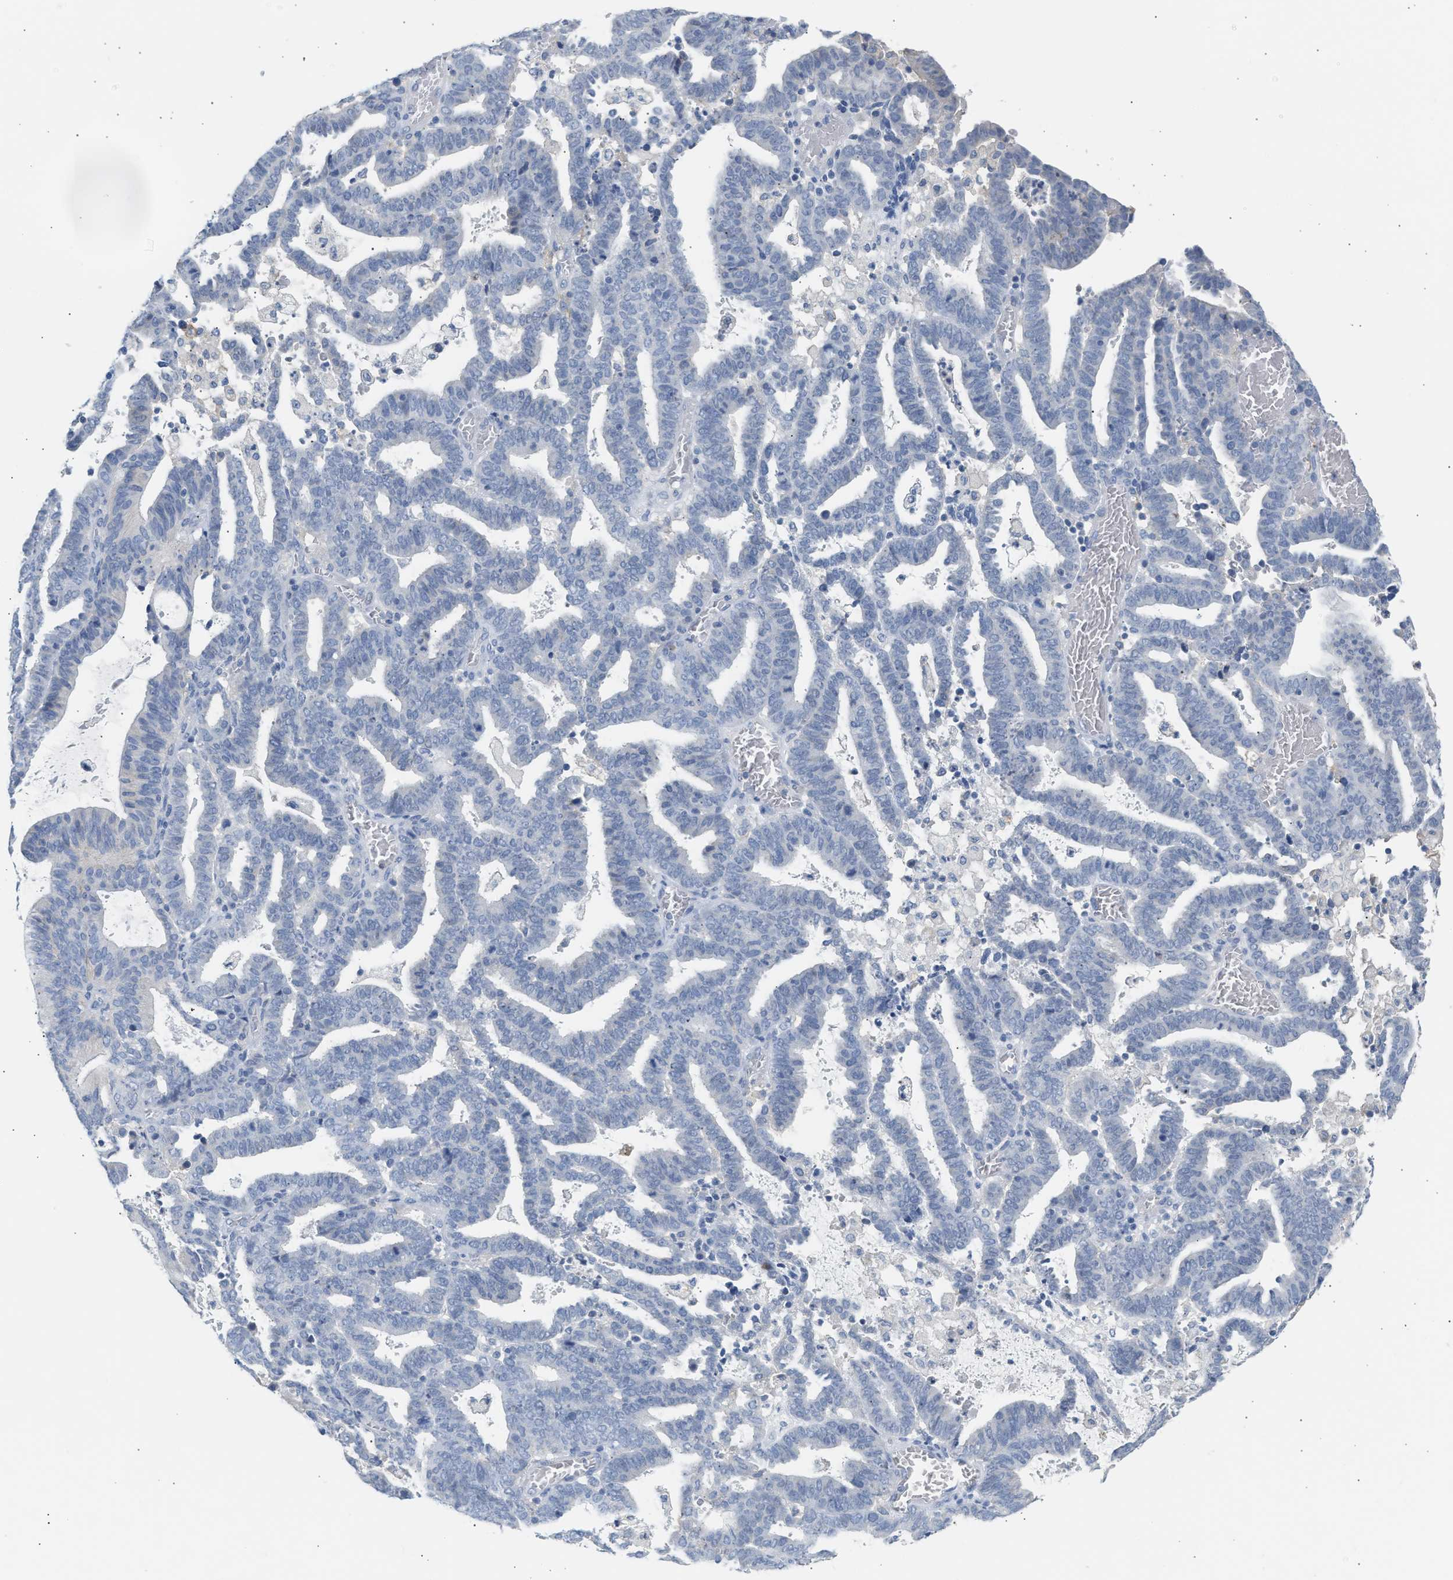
{"staining": {"intensity": "negative", "quantity": "none", "location": "none"}, "tissue": "endometrial cancer", "cell_type": "Tumor cells", "image_type": "cancer", "snomed": [{"axis": "morphology", "description": "Adenocarcinoma, NOS"}, {"axis": "topography", "description": "Uterus"}], "caption": "Protein analysis of endometrial adenocarcinoma exhibits no significant staining in tumor cells.", "gene": "ERBB2", "patient": {"sex": "female", "age": 83}}